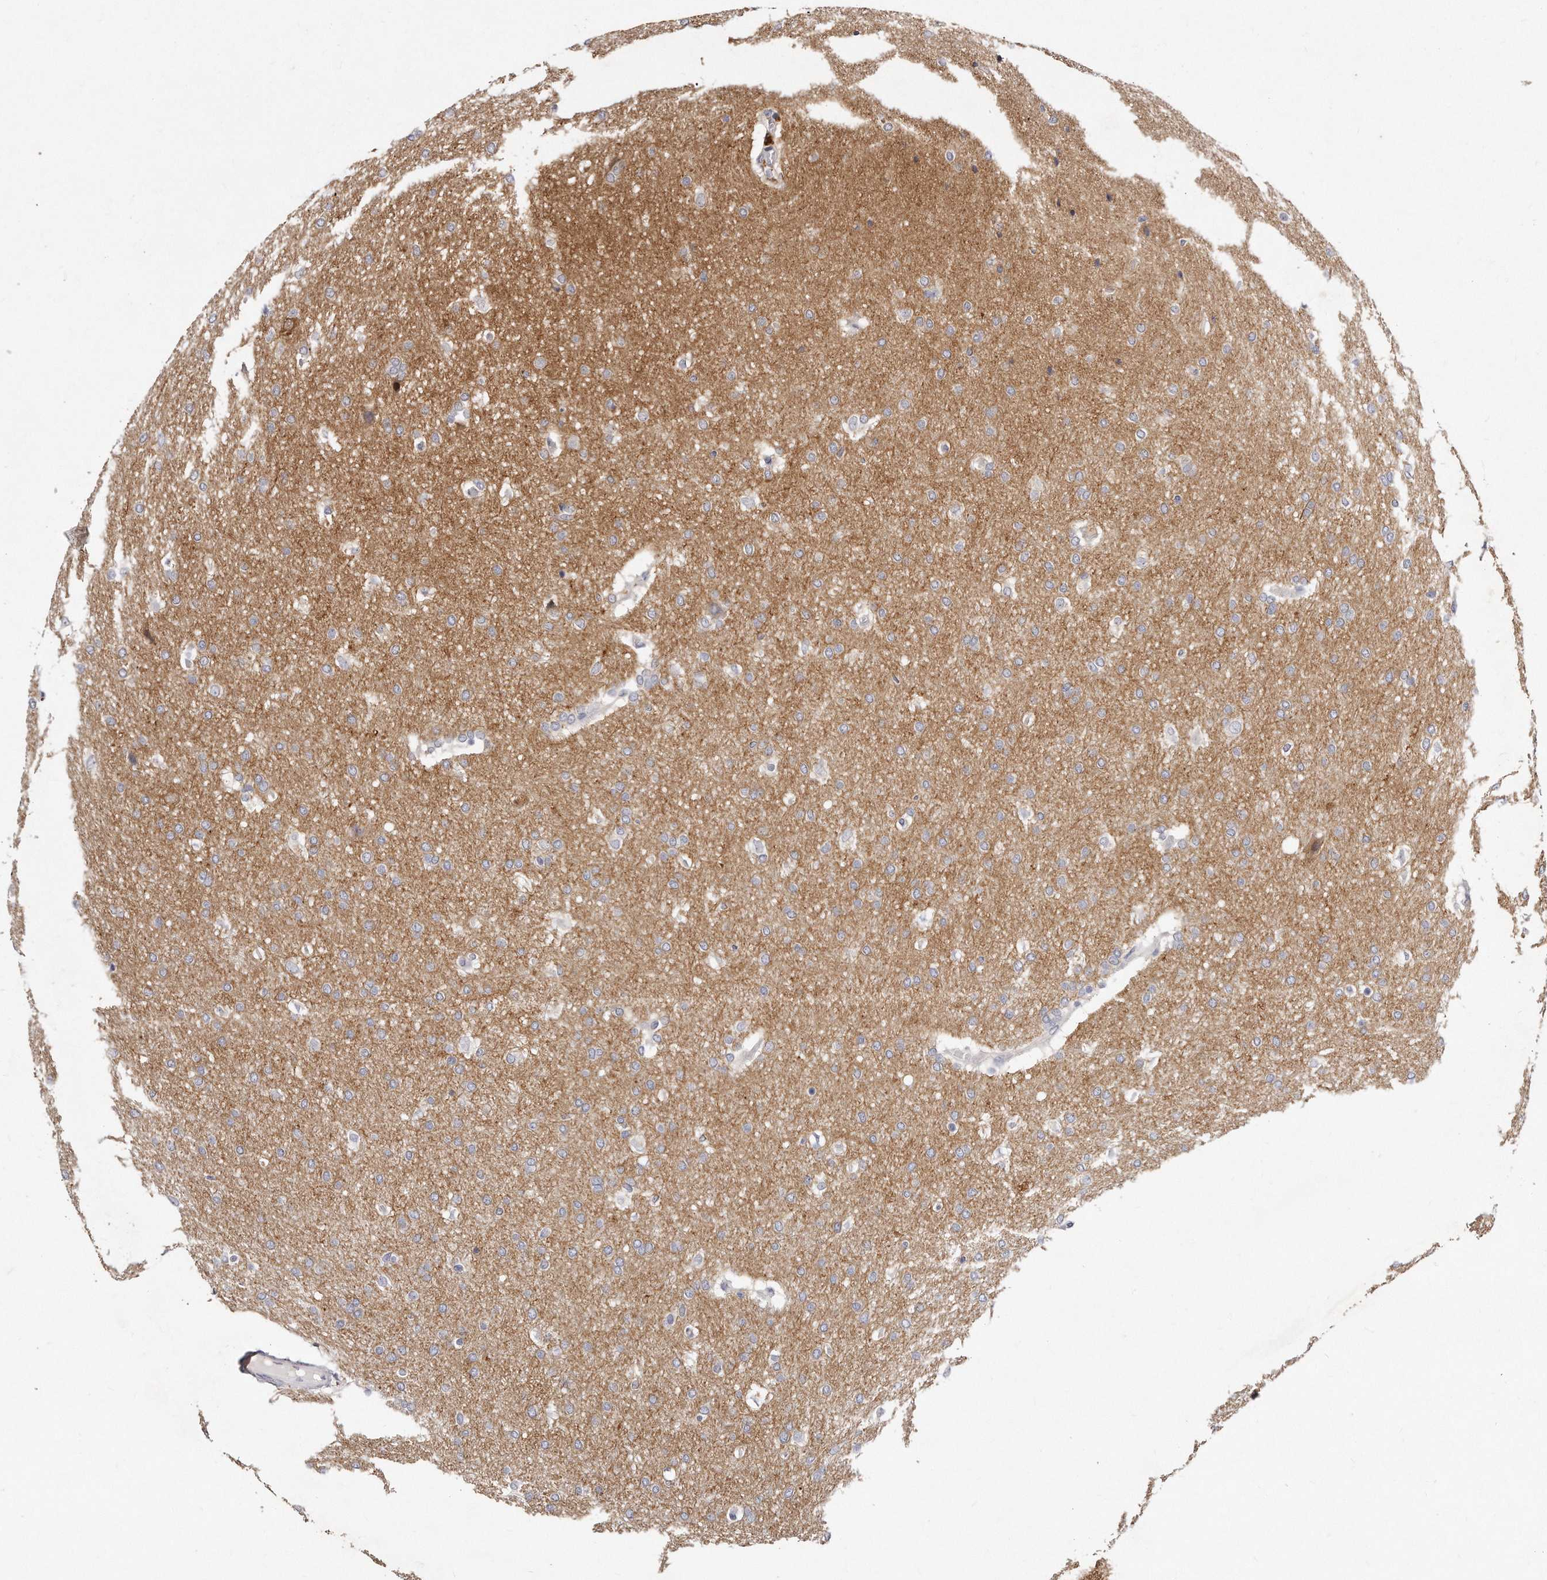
{"staining": {"intensity": "negative", "quantity": "none", "location": "none"}, "tissue": "glioma", "cell_type": "Tumor cells", "image_type": "cancer", "snomed": [{"axis": "morphology", "description": "Glioma, malignant, Low grade"}, {"axis": "topography", "description": "Brain"}], "caption": "The IHC histopathology image has no significant positivity in tumor cells of malignant glioma (low-grade) tissue.", "gene": "GDA", "patient": {"sex": "female", "age": 37}}